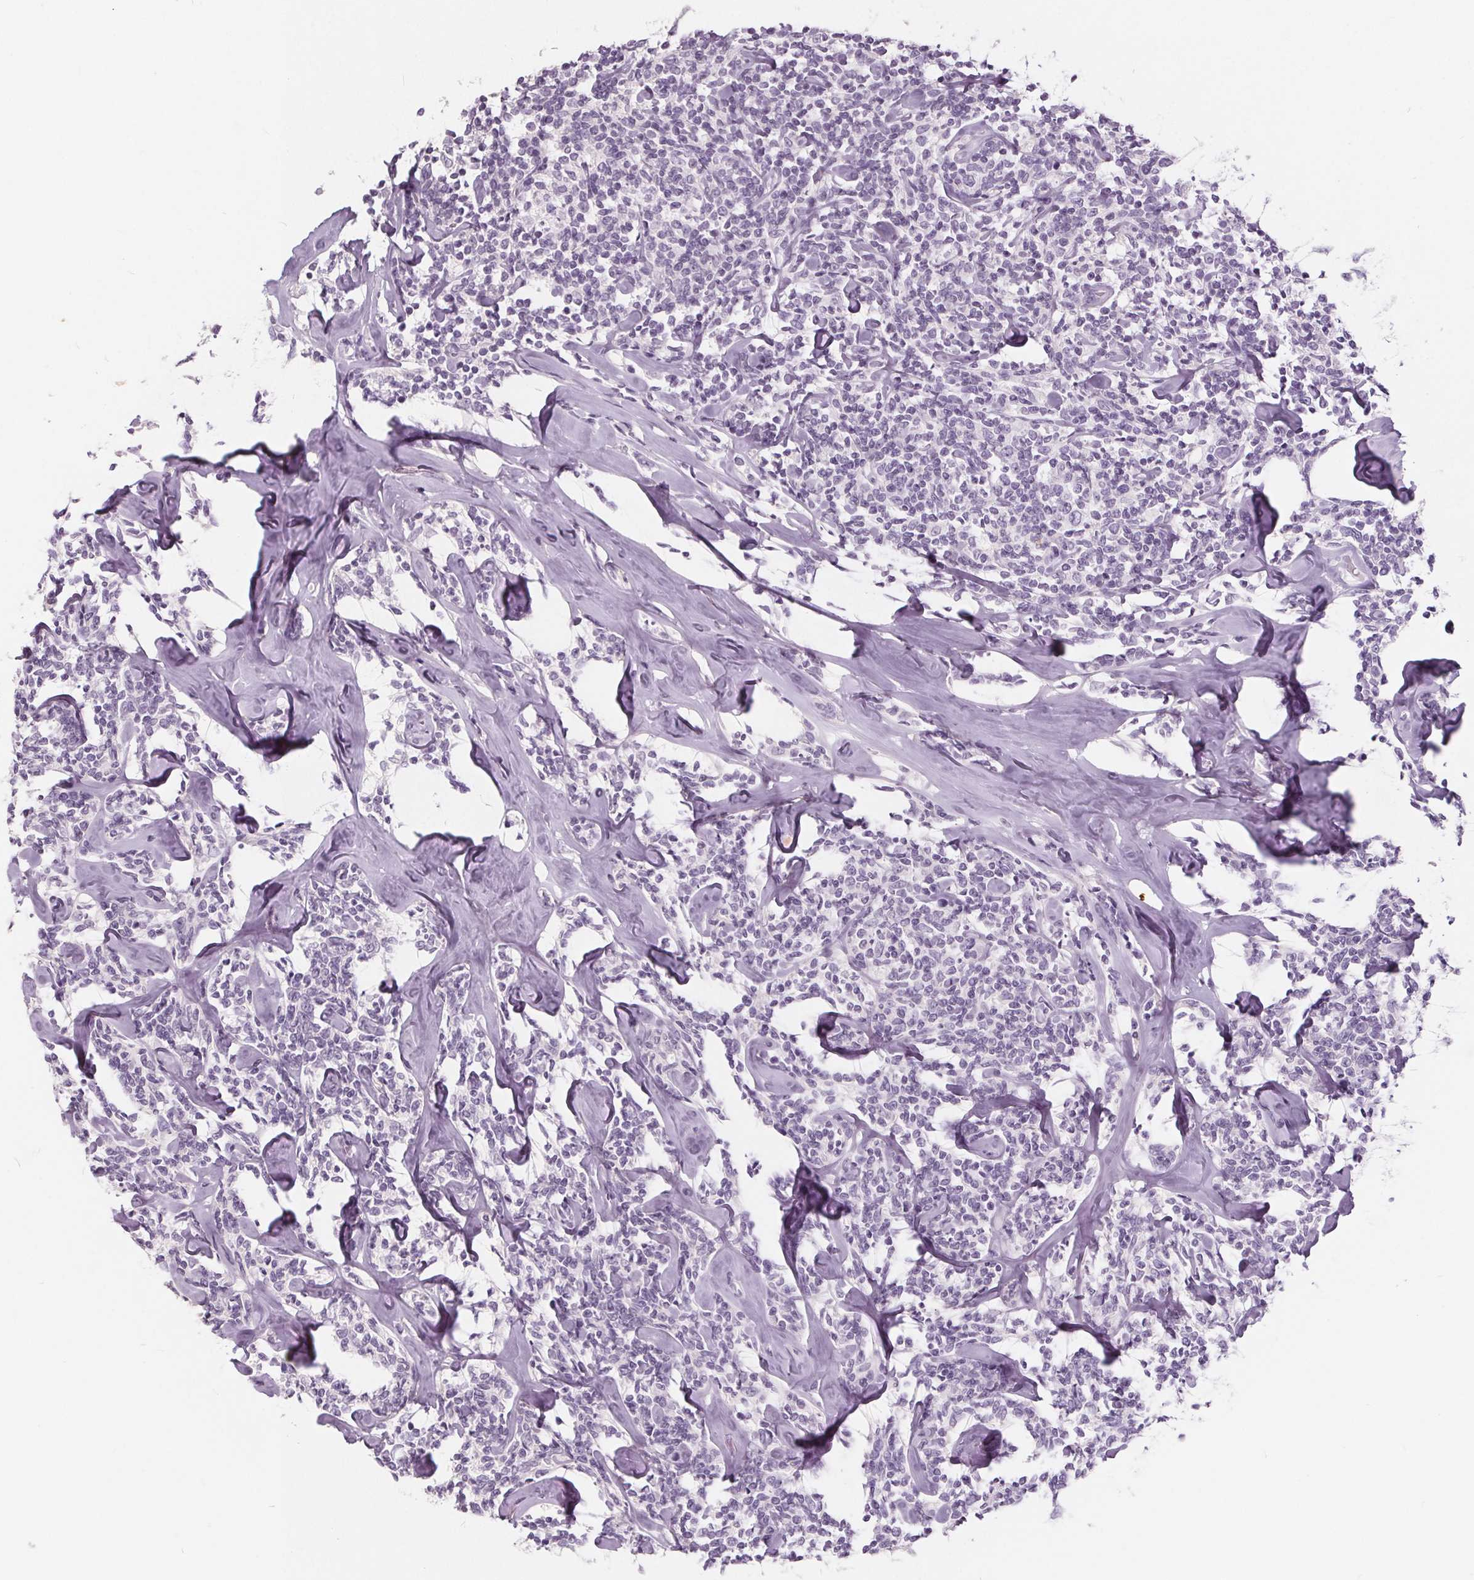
{"staining": {"intensity": "negative", "quantity": "none", "location": "none"}, "tissue": "lymphoma", "cell_type": "Tumor cells", "image_type": "cancer", "snomed": [{"axis": "morphology", "description": "Malignant lymphoma, non-Hodgkin's type, Low grade"}, {"axis": "topography", "description": "Lymph node"}], "caption": "DAB (3,3'-diaminobenzidine) immunohistochemical staining of human lymphoma displays no significant staining in tumor cells.", "gene": "PLA2G2E", "patient": {"sex": "female", "age": 56}}